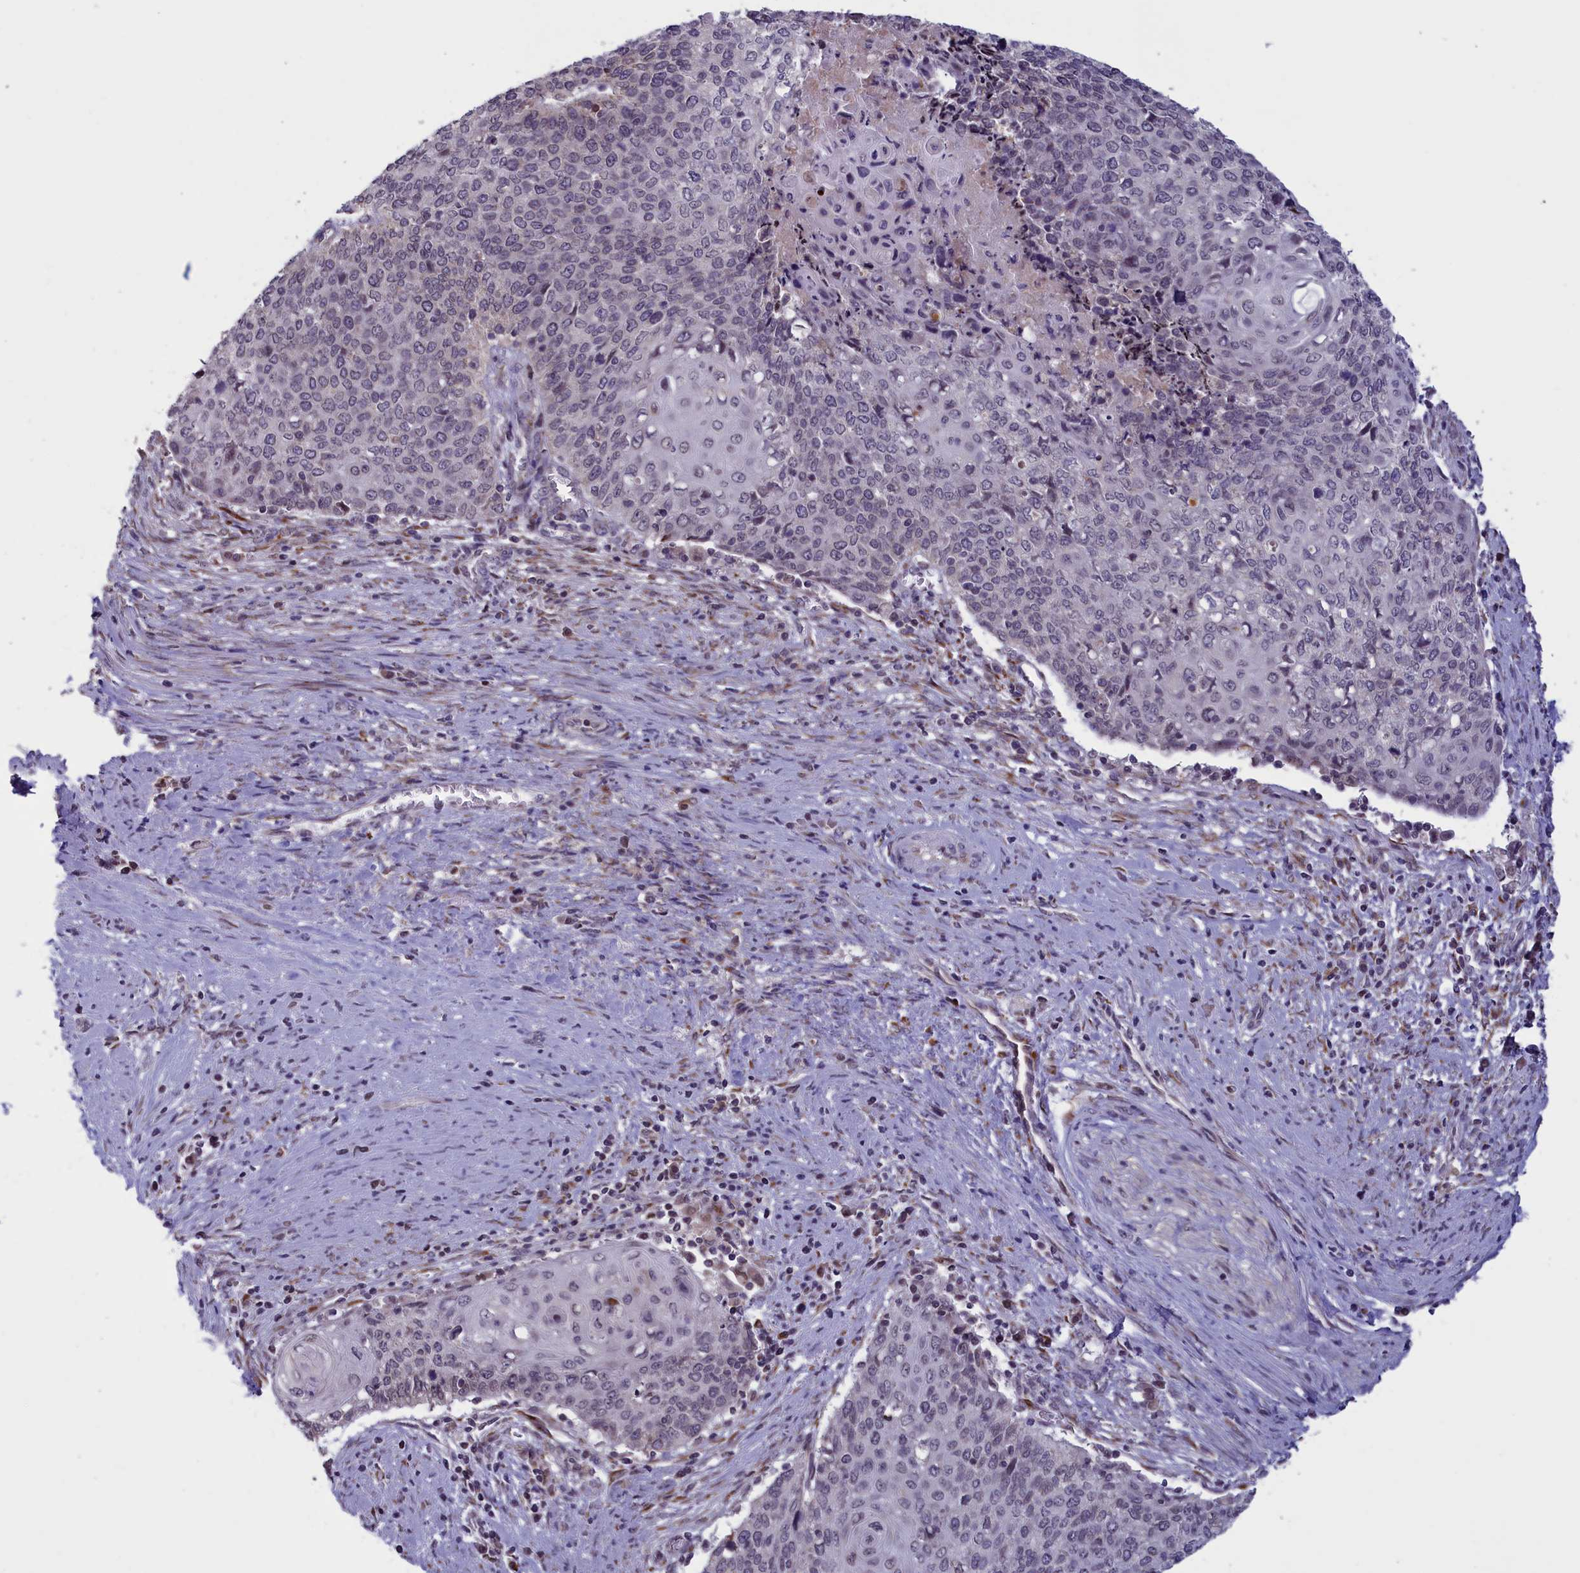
{"staining": {"intensity": "negative", "quantity": "none", "location": "none"}, "tissue": "cervical cancer", "cell_type": "Tumor cells", "image_type": "cancer", "snomed": [{"axis": "morphology", "description": "Squamous cell carcinoma, NOS"}, {"axis": "topography", "description": "Cervix"}], "caption": "Photomicrograph shows no significant protein expression in tumor cells of cervical squamous cell carcinoma.", "gene": "PARS2", "patient": {"sex": "female", "age": 39}}